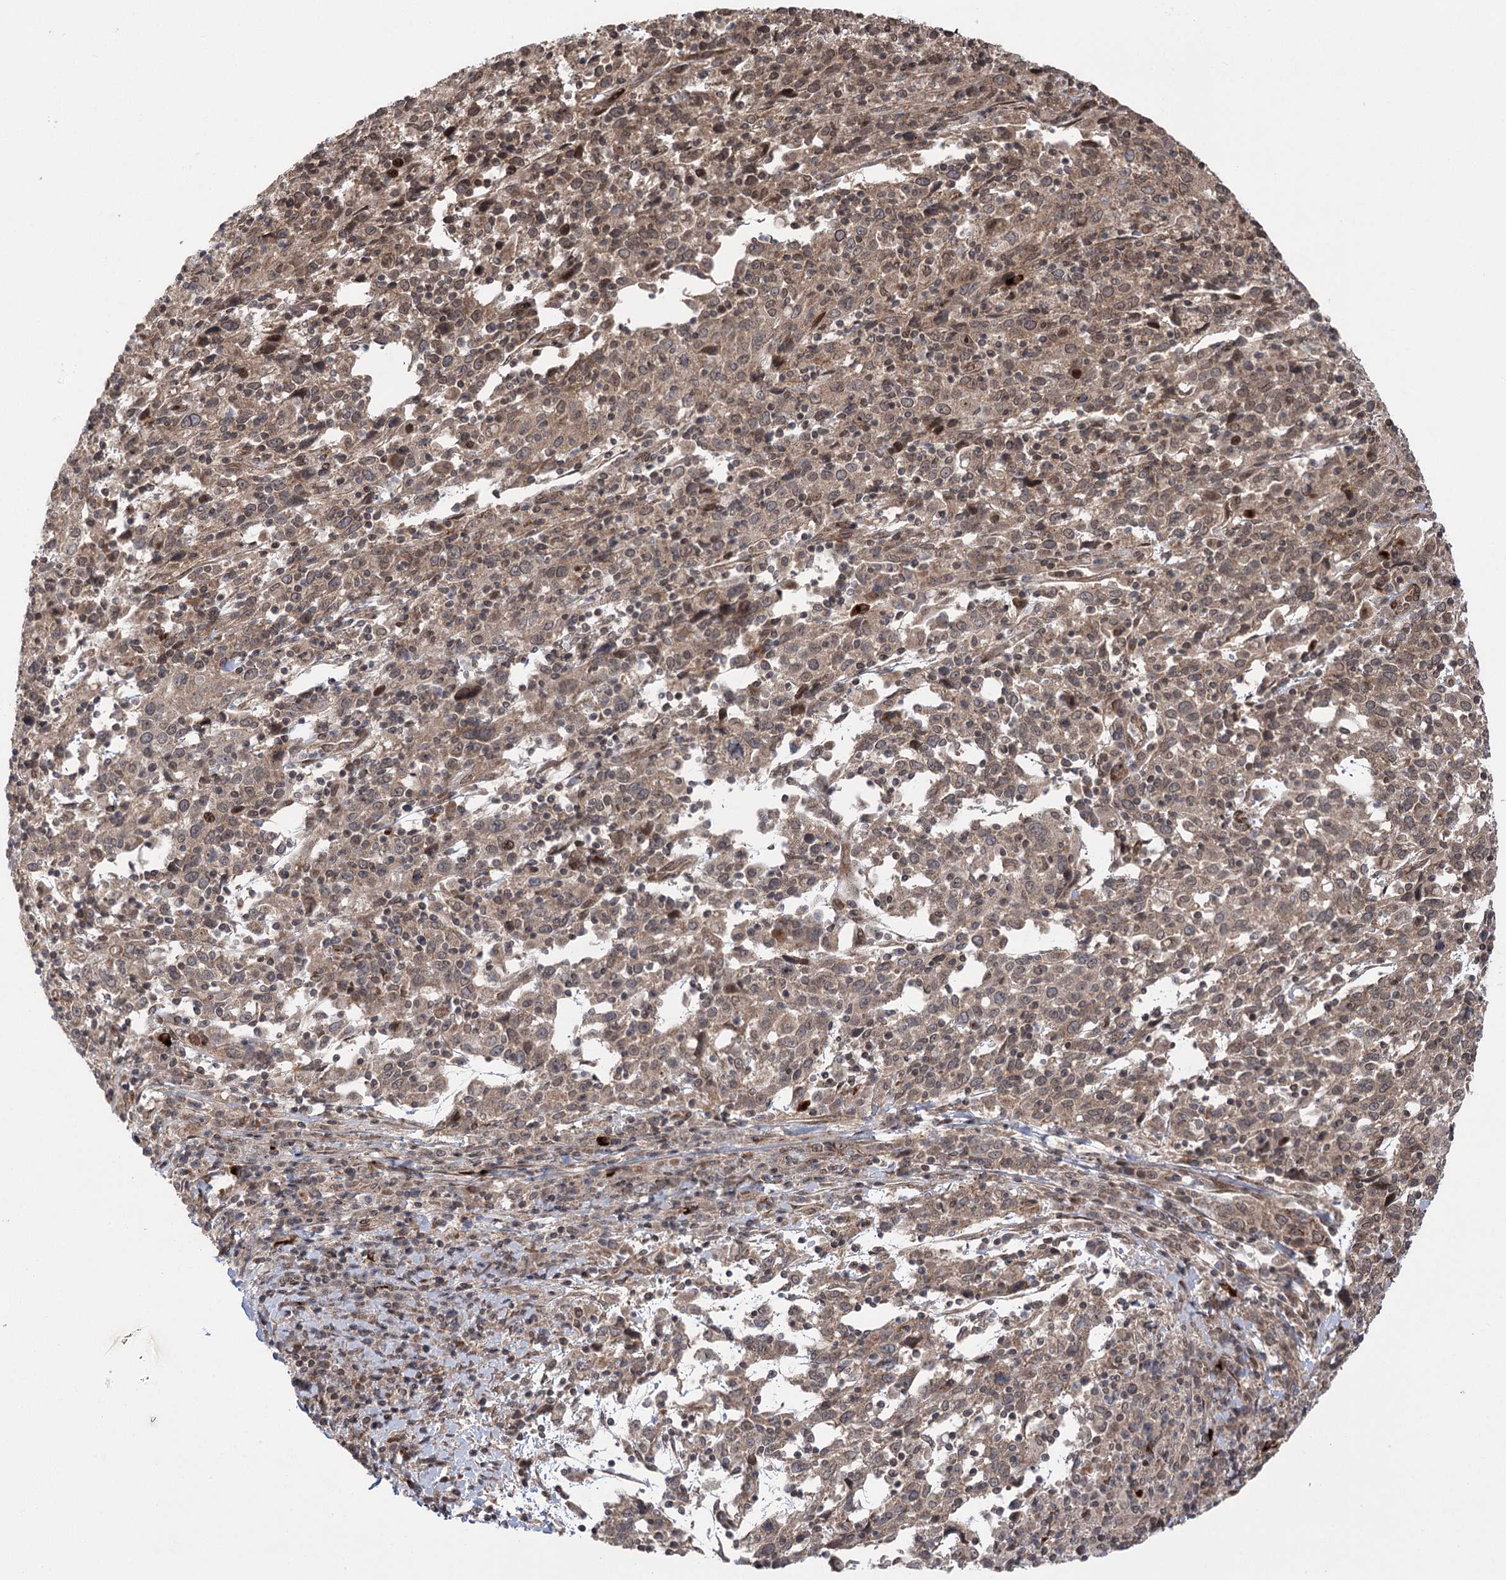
{"staining": {"intensity": "weak", "quantity": ">75%", "location": "cytoplasmic/membranous,nuclear"}, "tissue": "cervical cancer", "cell_type": "Tumor cells", "image_type": "cancer", "snomed": [{"axis": "morphology", "description": "Squamous cell carcinoma, NOS"}, {"axis": "topography", "description": "Cervix"}], "caption": "An image showing weak cytoplasmic/membranous and nuclear staining in approximately >75% of tumor cells in cervical cancer (squamous cell carcinoma), as visualized by brown immunohistochemical staining.", "gene": "TENM2", "patient": {"sex": "female", "age": 46}}